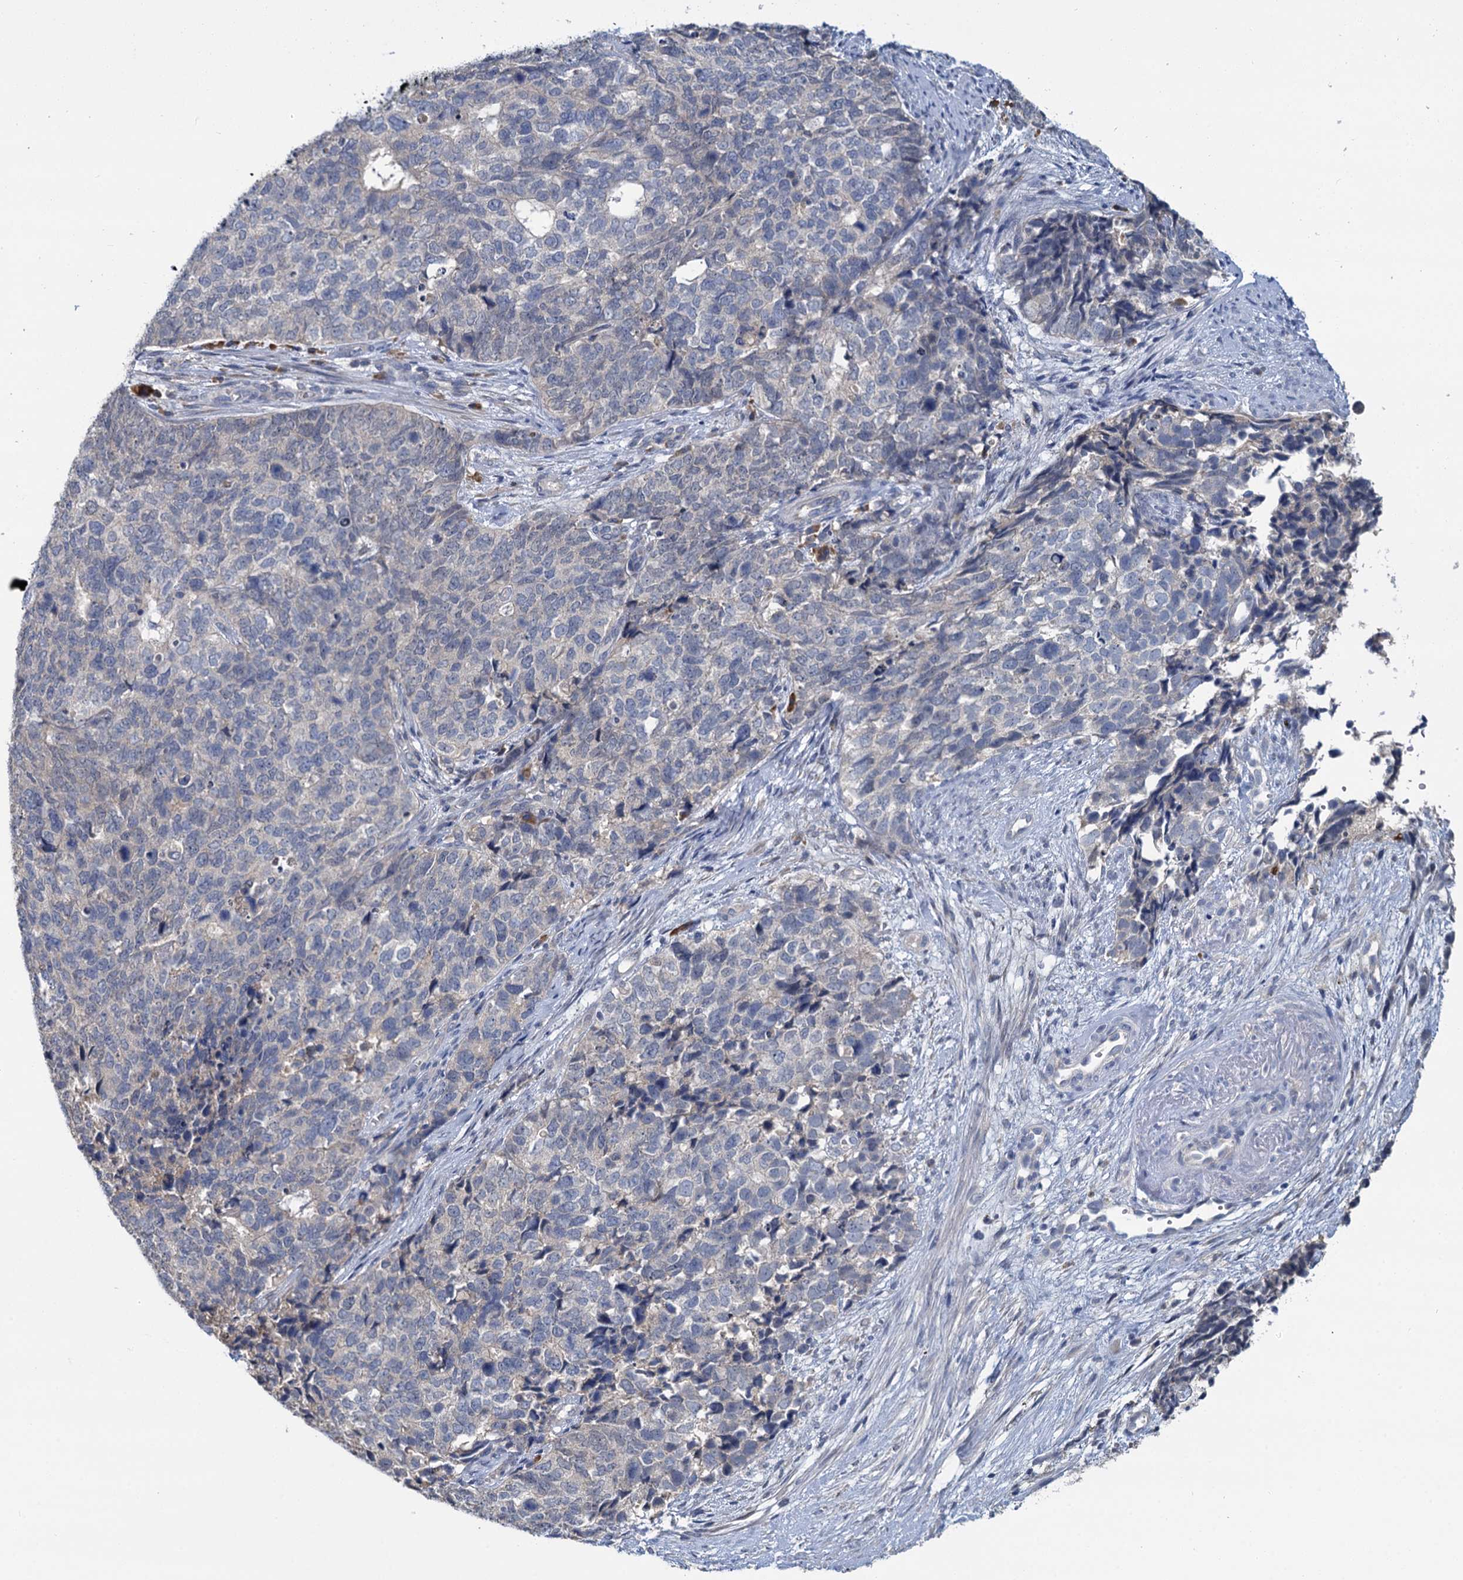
{"staining": {"intensity": "negative", "quantity": "none", "location": "none"}, "tissue": "cervical cancer", "cell_type": "Tumor cells", "image_type": "cancer", "snomed": [{"axis": "morphology", "description": "Squamous cell carcinoma, NOS"}, {"axis": "topography", "description": "Cervix"}], "caption": "DAB immunohistochemical staining of human cervical cancer reveals no significant positivity in tumor cells.", "gene": "ANKRD42", "patient": {"sex": "female", "age": 63}}